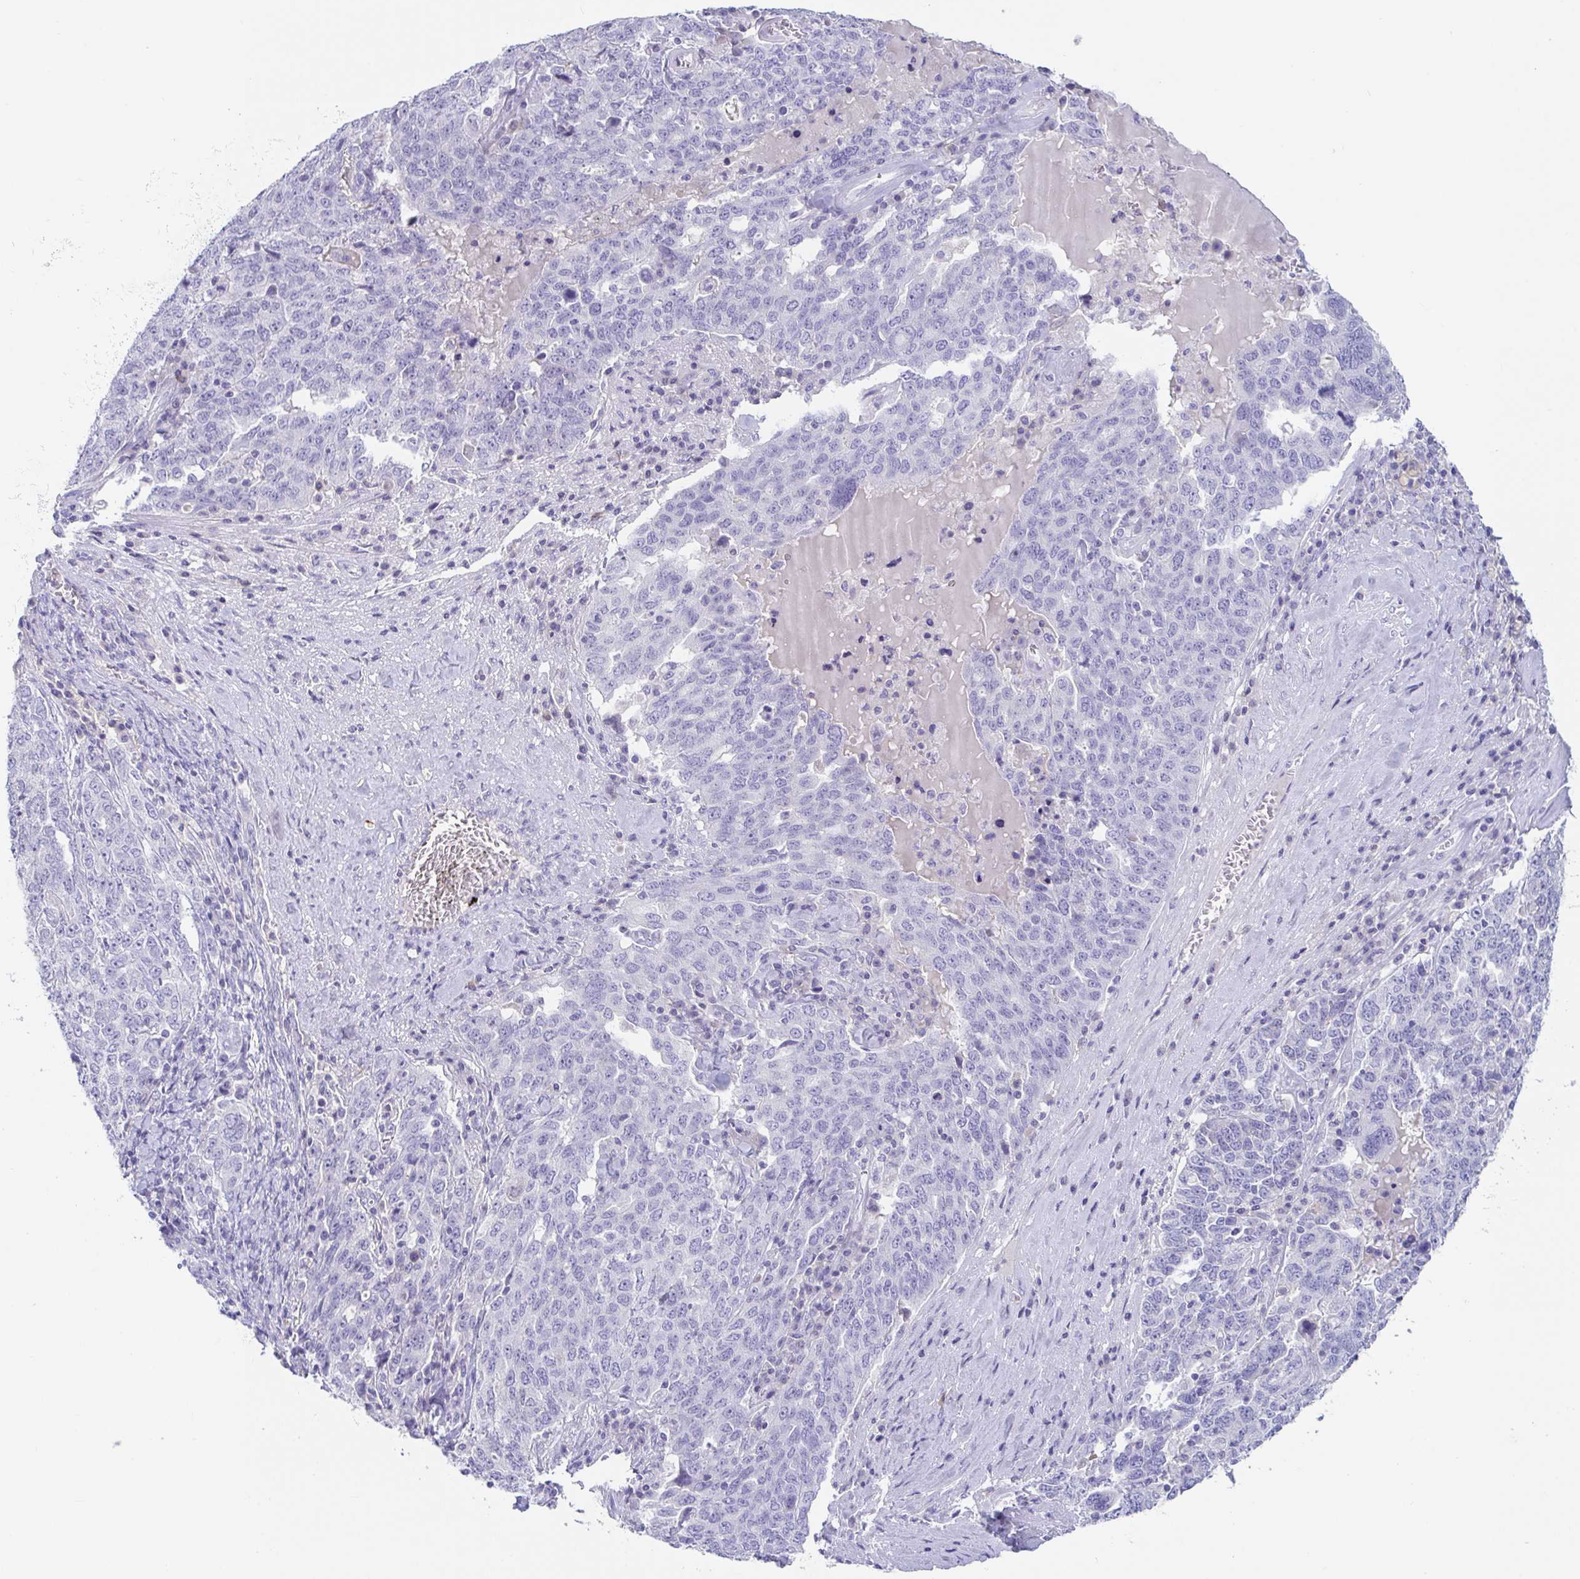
{"staining": {"intensity": "negative", "quantity": "none", "location": "none"}, "tissue": "ovarian cancer", "cell_type": "Tumor cells", "image_type": "cancer", "snomed": [{"axis": "morphology", "description": "Carcinoma, endometroid"}, {"axis": "topography", "description": "Ovary"}], "caption": "The immunohistochemistry (IHC) micrograph has no significant staining in tumor cells of endometroid carcinoma (ovarian) tissue.", "gene": "PLA2G1B", "patient": {"sex": "female", "age": 62}}